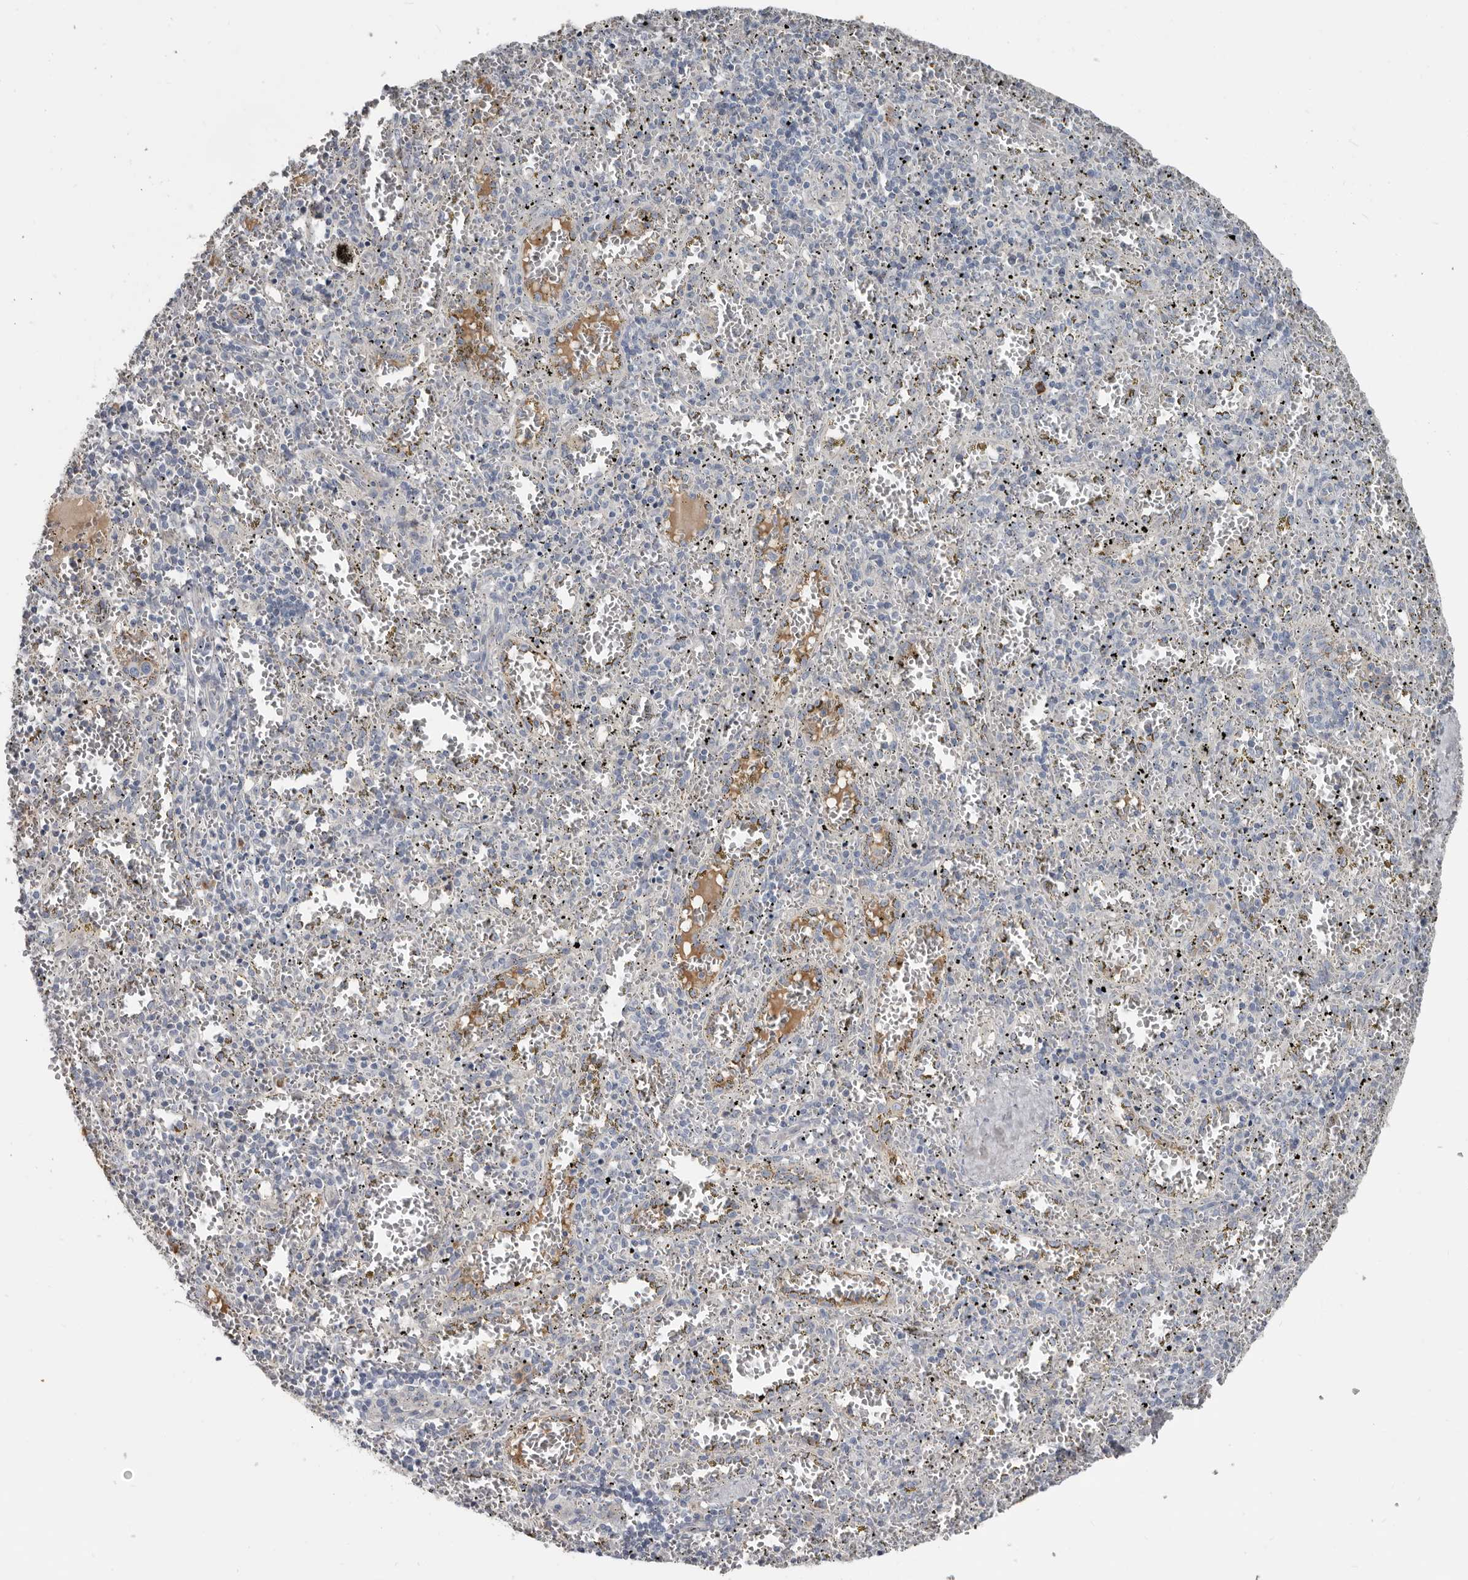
{"staining": {"intensity": "negative", "quantity": "none", "location": "none"}, "tissue": "spleen", "cell_type": "Cells in red pulp", "image_type": "normal", "snomed": [{"axis": "morphology", "description": "Normal tissue, NOS"}, {"axis": "topography", "description": "Spleen"}], "caption": "Cells in red pulp are negative for brown protein staining in unremarkable spleen. (Brightfield microscopy of DAB immunohistochemistry at high magnification).", "gene": "ZNF114", "patient": {"sex": "male", "age": 11}}